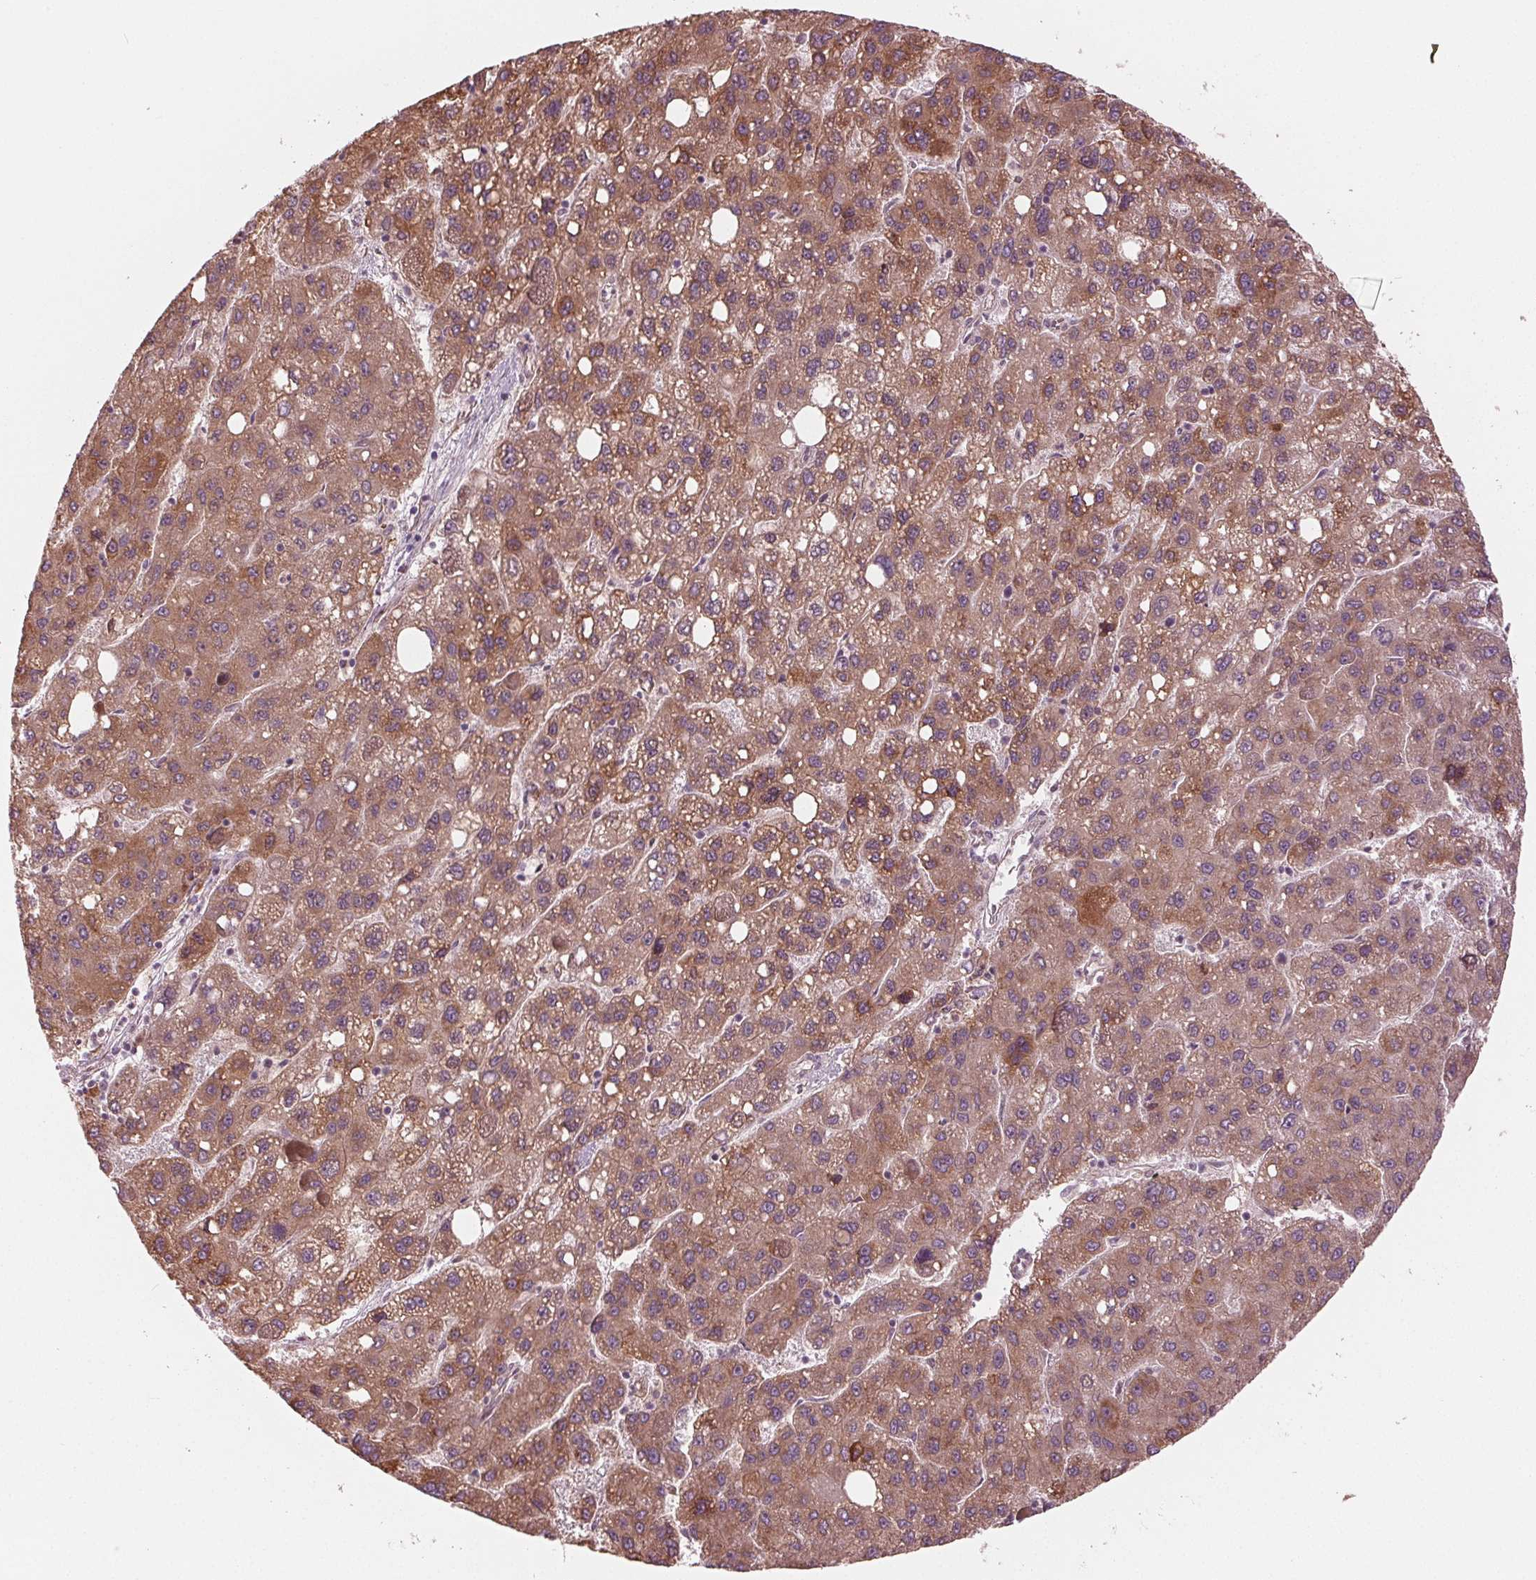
{"staining": {"intensity": "moderate", "quantity": ">75%", "location": "cytoplasmic/membranous"}, "tissue": "liver cancer", "cell_type": "Tumor cells", "image_type": "cancer", "snomed": [{"axis": "morphology", "description": "Carcinoma, Hepatocellular, NOS"}, {"axis": "topography", "description": "Liver"}], "caption": "The histopathology image reveals a brown stain indicating the presence of a protein in the cytoplasmic/membranous of tumor cells in liver hepatocellular carcinoma.", "gene": "CMIP", "patient": {"sex": "female", "age": 82}}